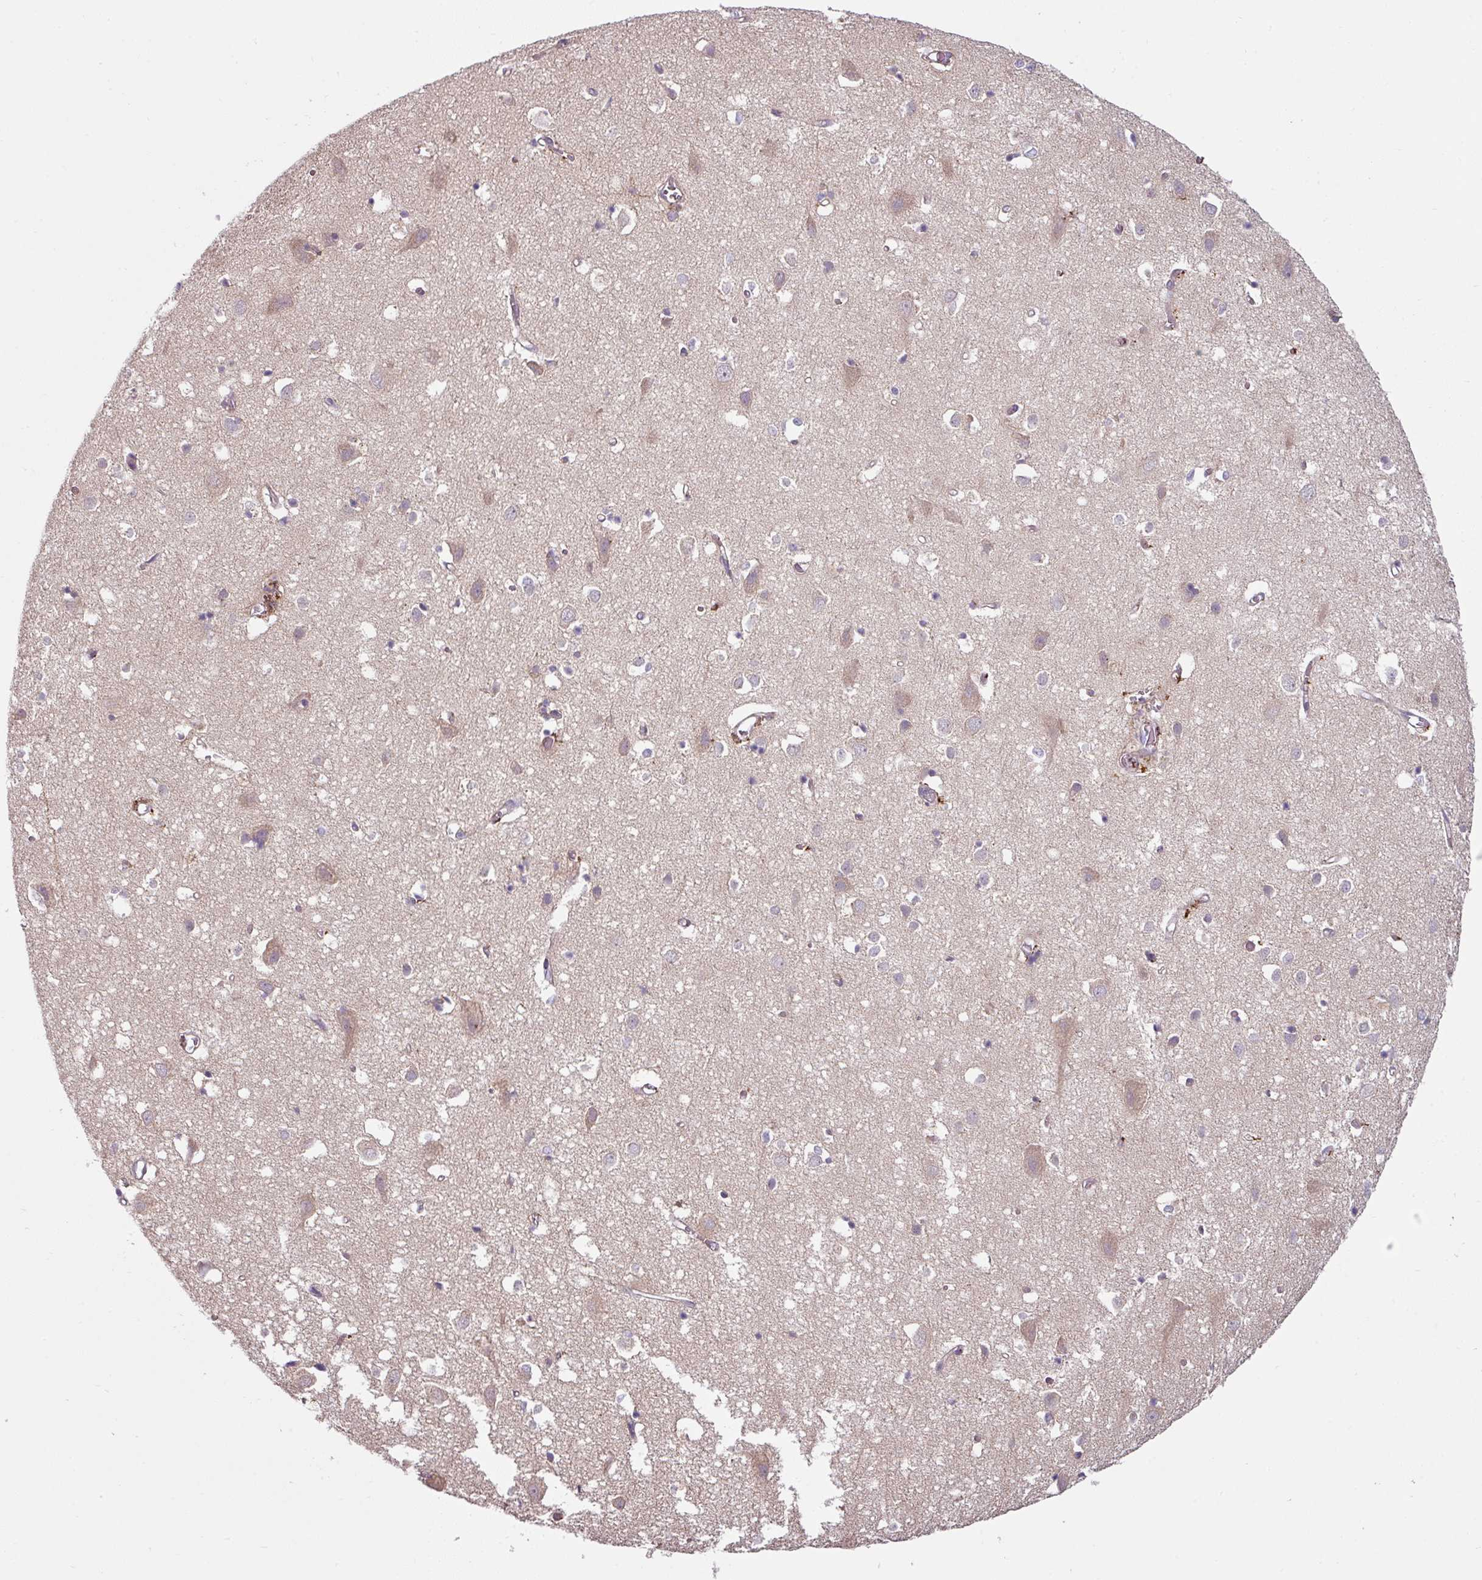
{"staining": {"intensity": "weak", "quantity": ">75%", "location": "cytoplasmic/membranous"}, "tissue": "cerebral cortex", "cell_type": "Endothelial cells", "image_type": "normal", "snomed": [{"axis": "morphology", "description": "Normal tissue, NOS"}, {"axis": "topography", "description": "Cerebral cortex"}], "caption": "Immunohistochemistry image of benign cerebral cortex stained for a protein (brown), which demonstrates low levels of weak cytoplasmic/membranous positivity in about >75% of endothelial cells.", "gene": "MTMR14", "patient": {"sex": "male", "age": 70}}